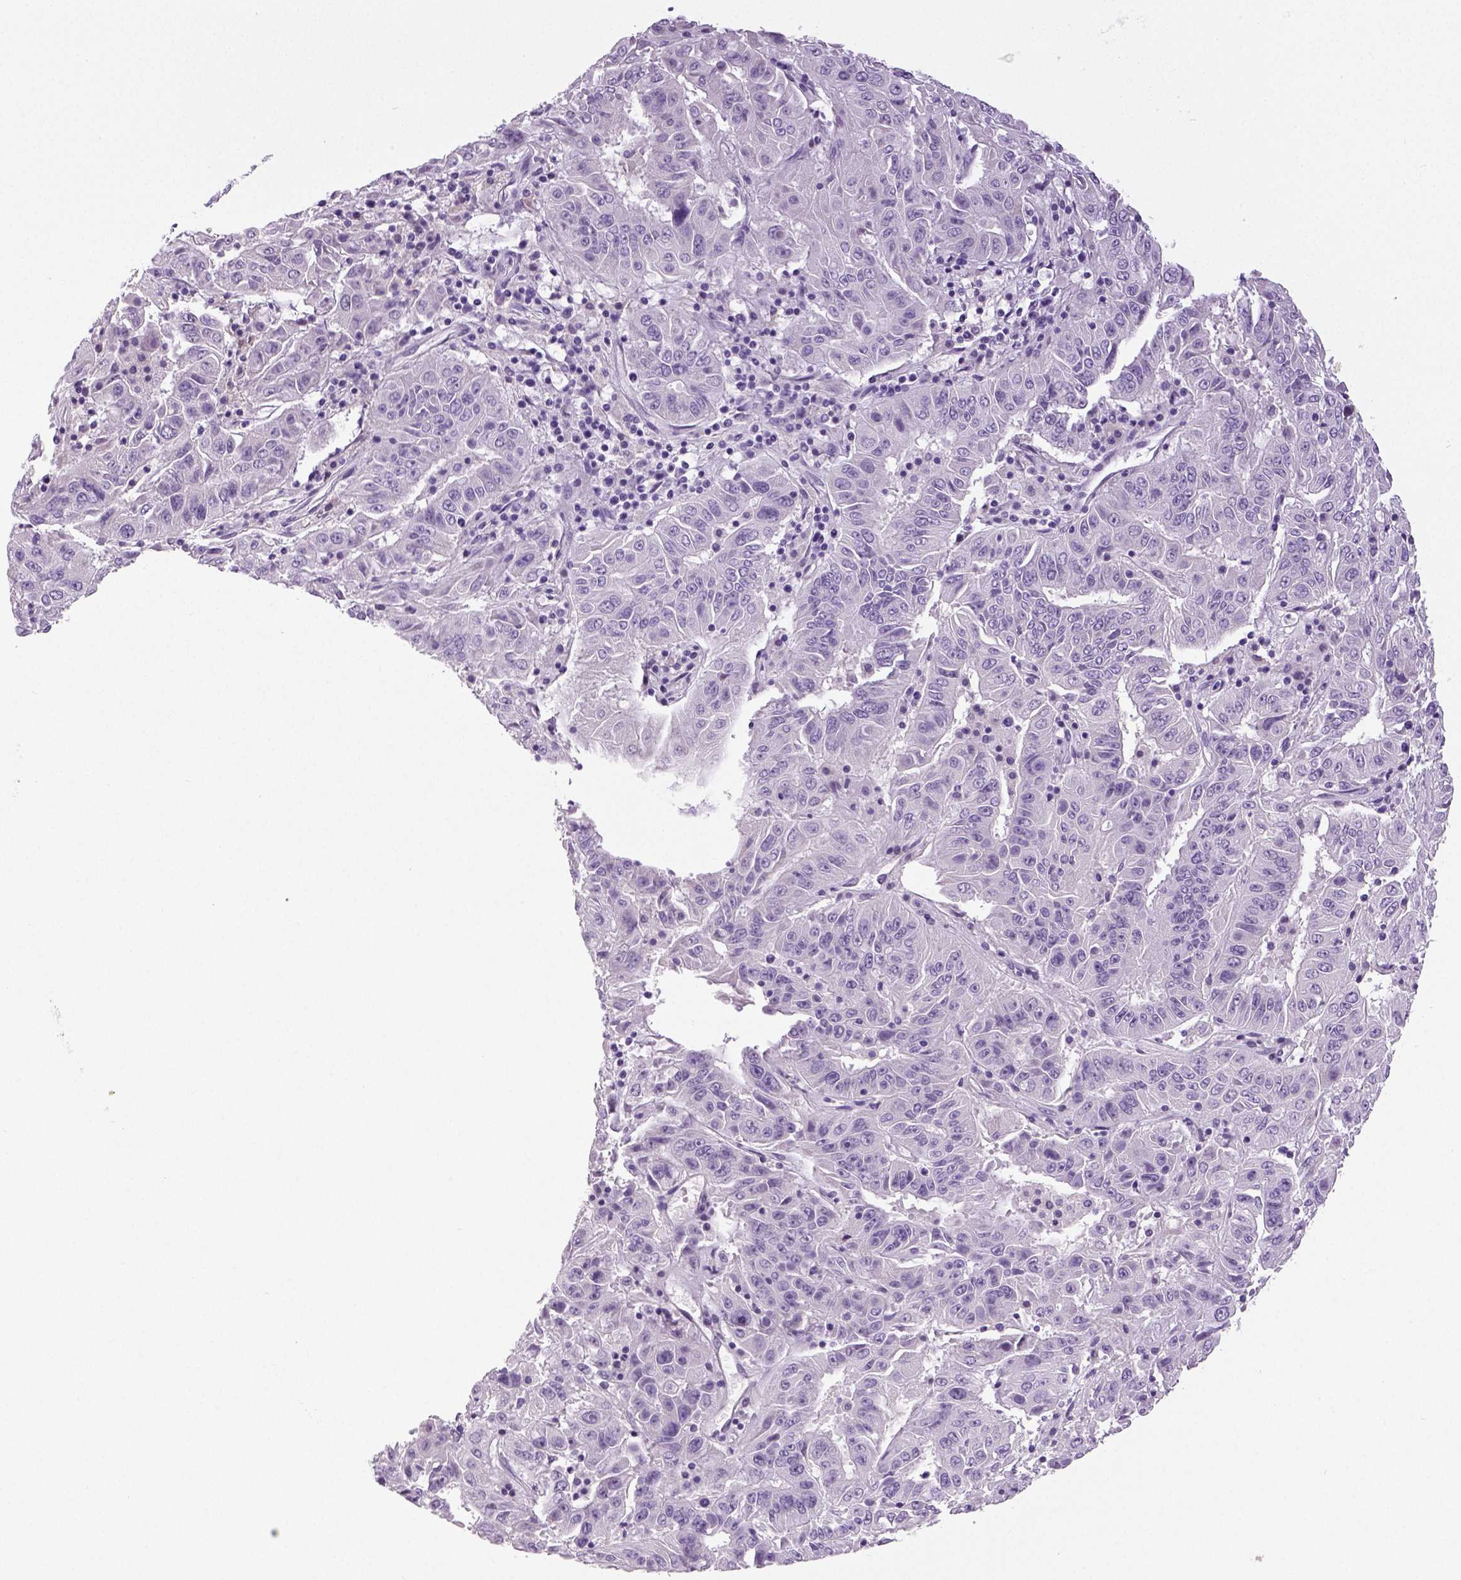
{"staining": {"intensity": "negative", "quantity": "none", "location": "none"}, "tissue": "pancreatic cancer", "cell_type": "Tumor cells", "image_type": "cancer", "snomed": [{"axis": "morphology", "description": "Adenocarcinoma, NOS"}, {"axis": "topography", "description": "Pancreas"}], "caption": "High power microscopy image of an immunohistochemistry image of pancreatic cancer (adenocarcinoma), revealing no significant staining in tumor cells. (Immunohistochemistry, brightfield microscopy, high magnification).", "gene": "NECAB2", "patient": {"sex": "male", "age": 63}}